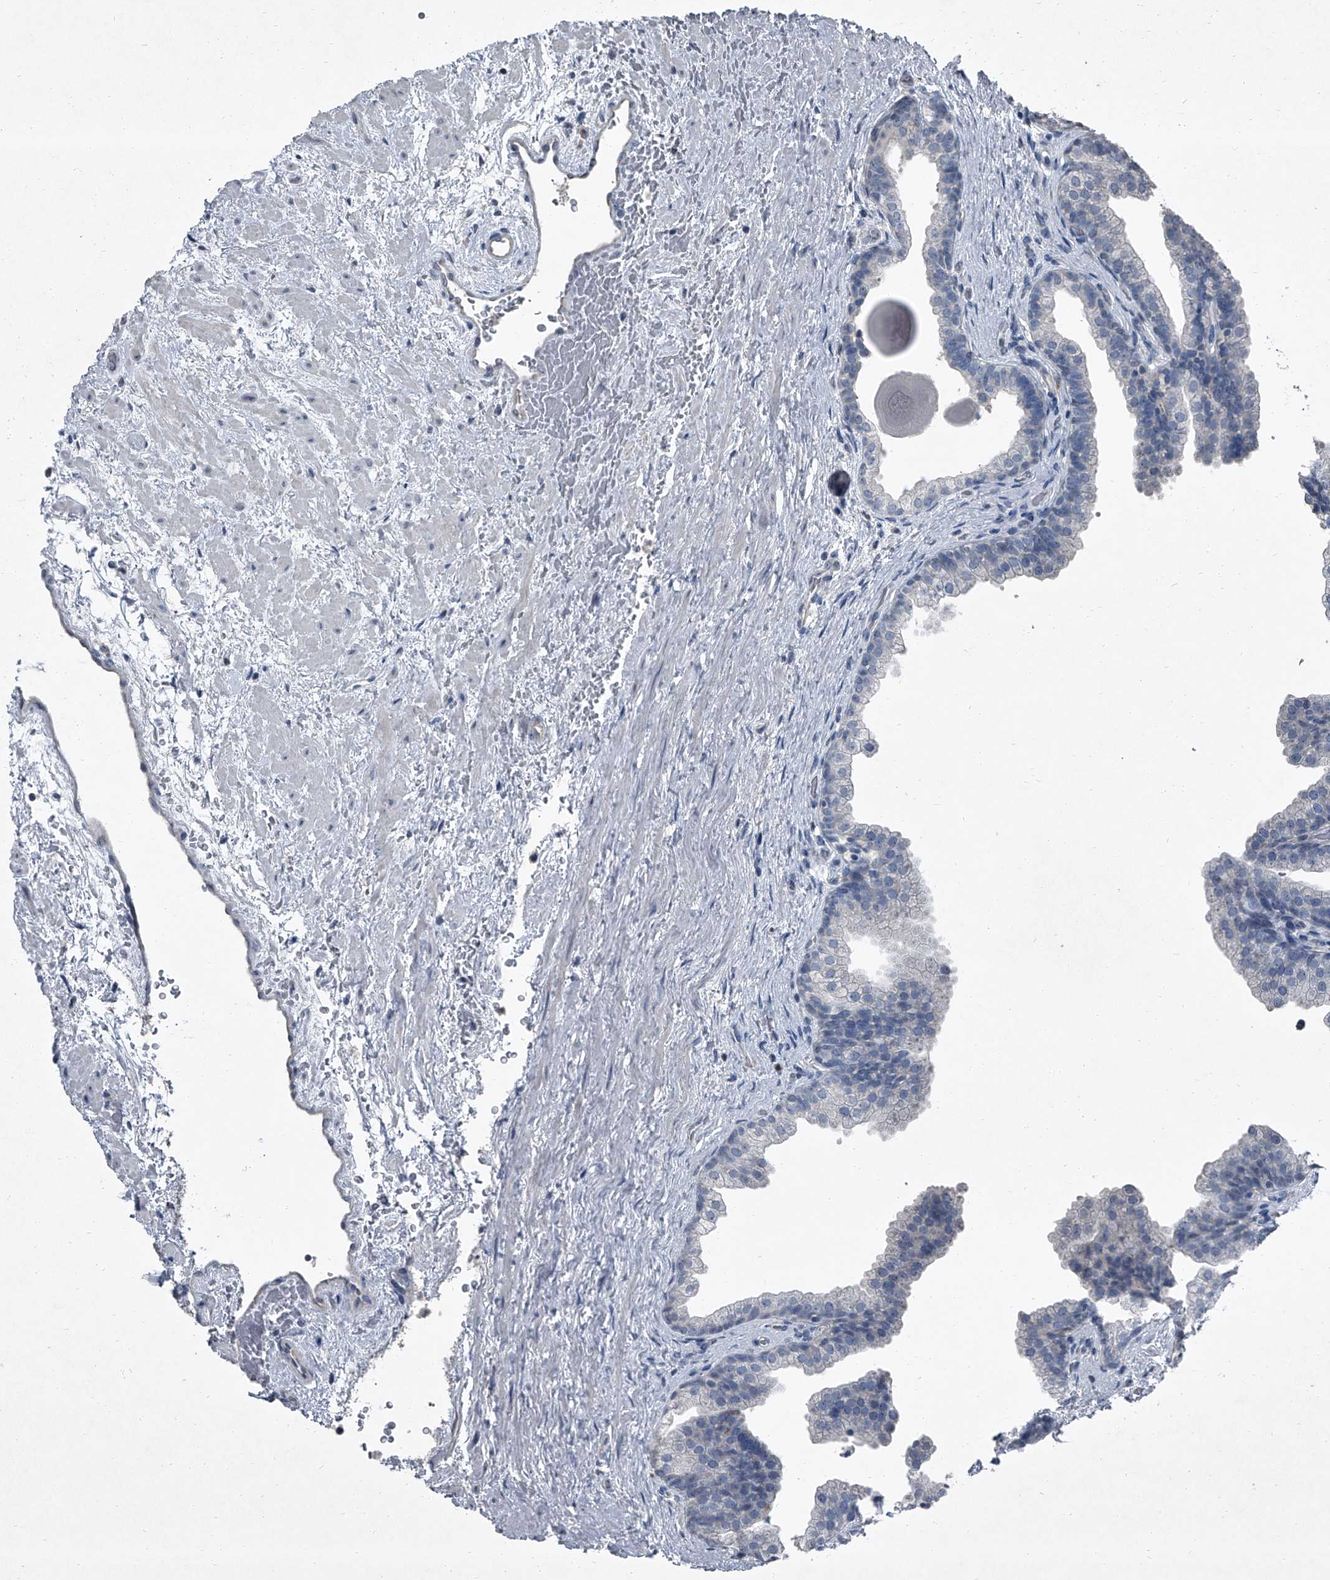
{"staining": {"intensity": "negative", "quantity": "none", "location": "none"}, "tissue": "prostate", "cell_type": "Glandular cells", "image_type": "normal", "snomed": [{"axis": "morphology", "description": "Normal tissue, NOS"}, {"axis": "topography", "description": "Prostate"}], "caption": "Glandular cells are negative for protein expression in unremarkable human prostate. The staining is performed using DAB brown chromogen with nuclei counter-stained in using hematoxylin.", "gene": "HEPHL1", "patient": {"sex": "male", "age": 48}}